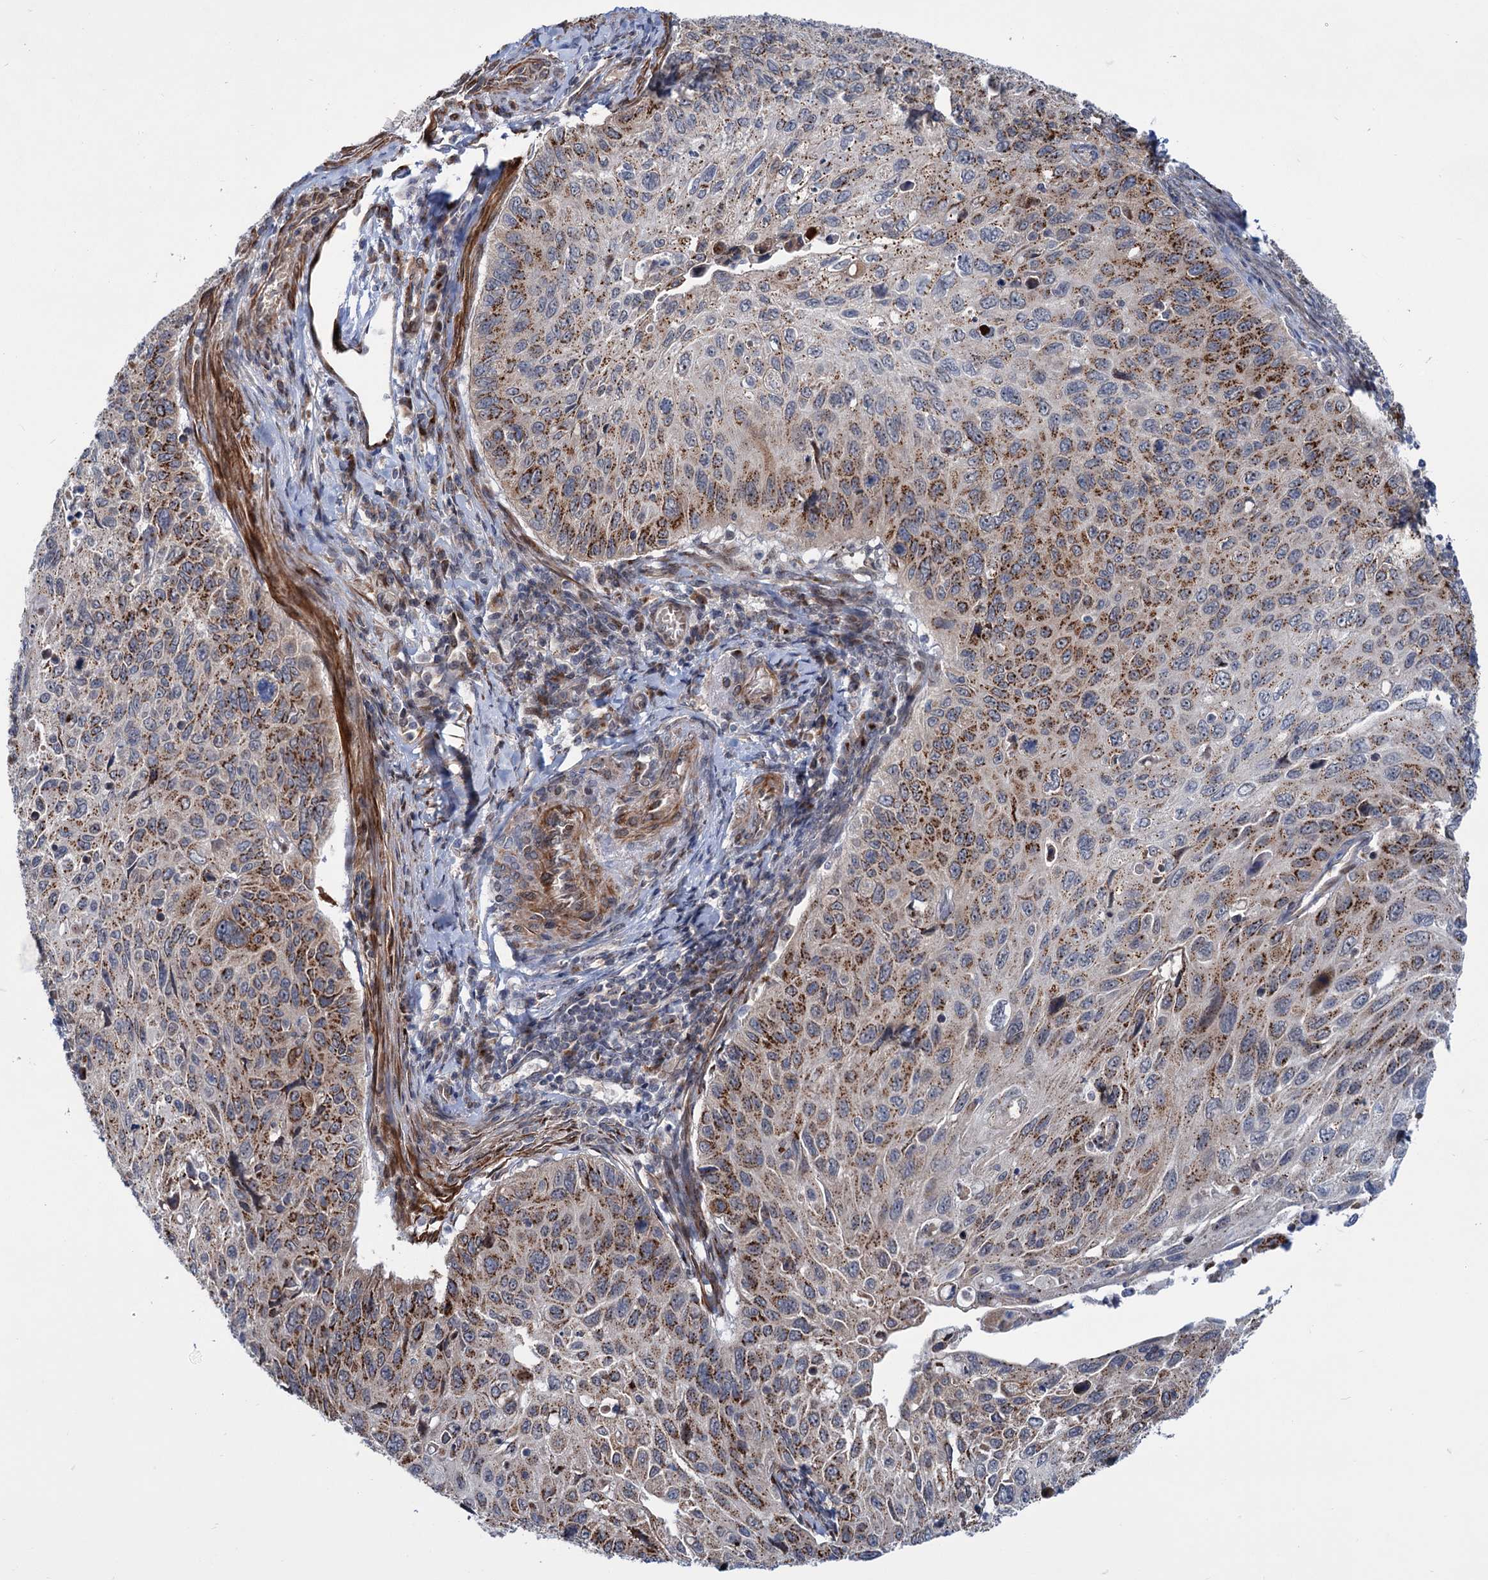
{"staining": {"intensity": "moderate", "quantity": ">75%", "location": "cytoplasmic/membranous"}, "tissue": "cervical cancer", "cell_type": "Tumor cells", "image_type": "cancer", "snomed": [{"axis": "morphology", "description": "Squamous cell carcinoma, NOS"}, {"axis": "topography", "description": "Cervix"}], "caption": "Protein staining of cervical cancer tissue displays moderate cytoplasmic/membranous expression in about >75% of tumor cells. (DAB IHC, brown staining for protein, blue staining for nuclei).", "gene": "ELP4", "patient": {"sex": "female", "age": 70}}